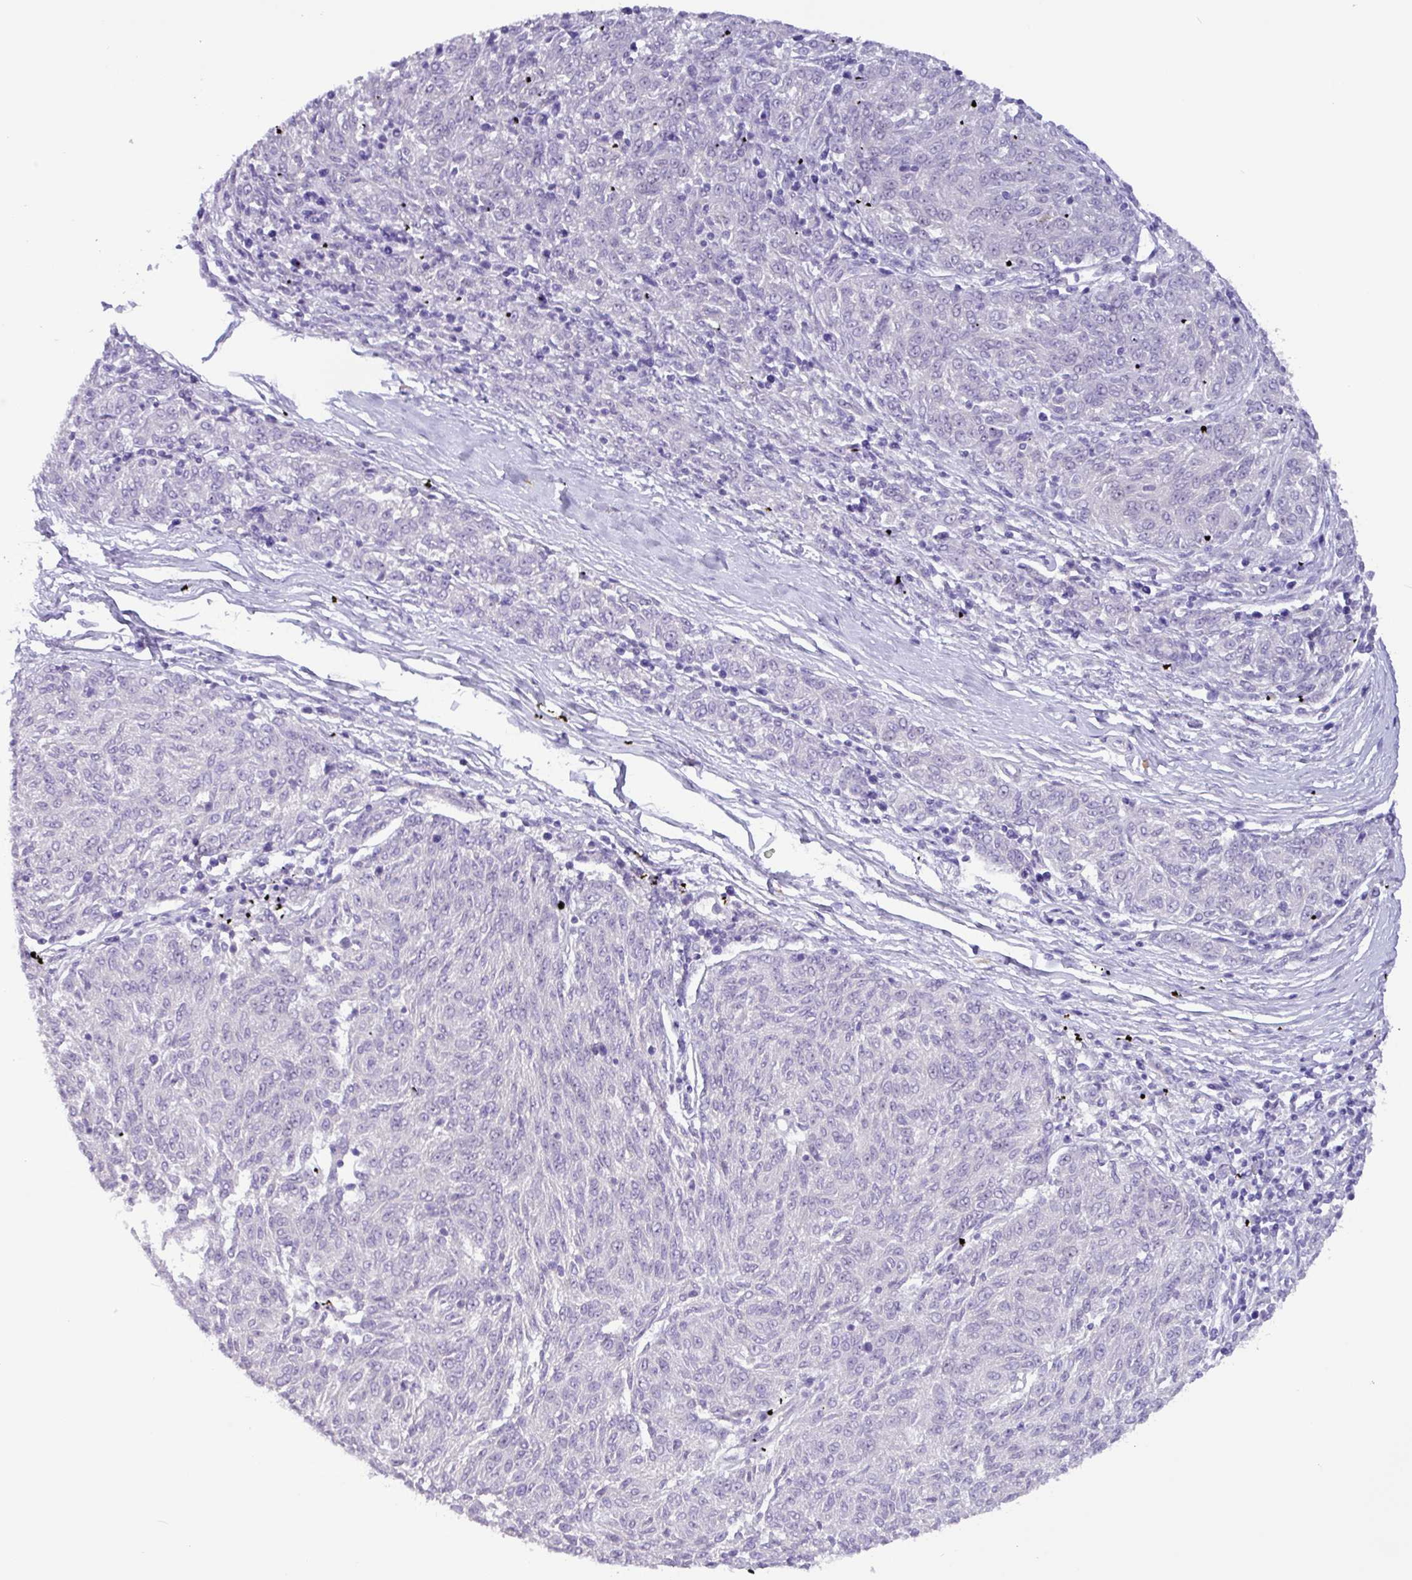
{"staining": {"intensity": "negative", "quantity": "none", "location": "none"}, "tissue": "melanoma", "cell_type": "Tumor cells", "image_type": "cancer", "snomed": [{"axis": "morphology", "description": "Malignant melanoma, NOS"}, {"axis": "topography", "description": "Skin"}], "caption": "The histopathology image shows no staining of tumor cells in melanoma.", "gene": "MRM2", "patient": {"sex": "female", "age": 72}}